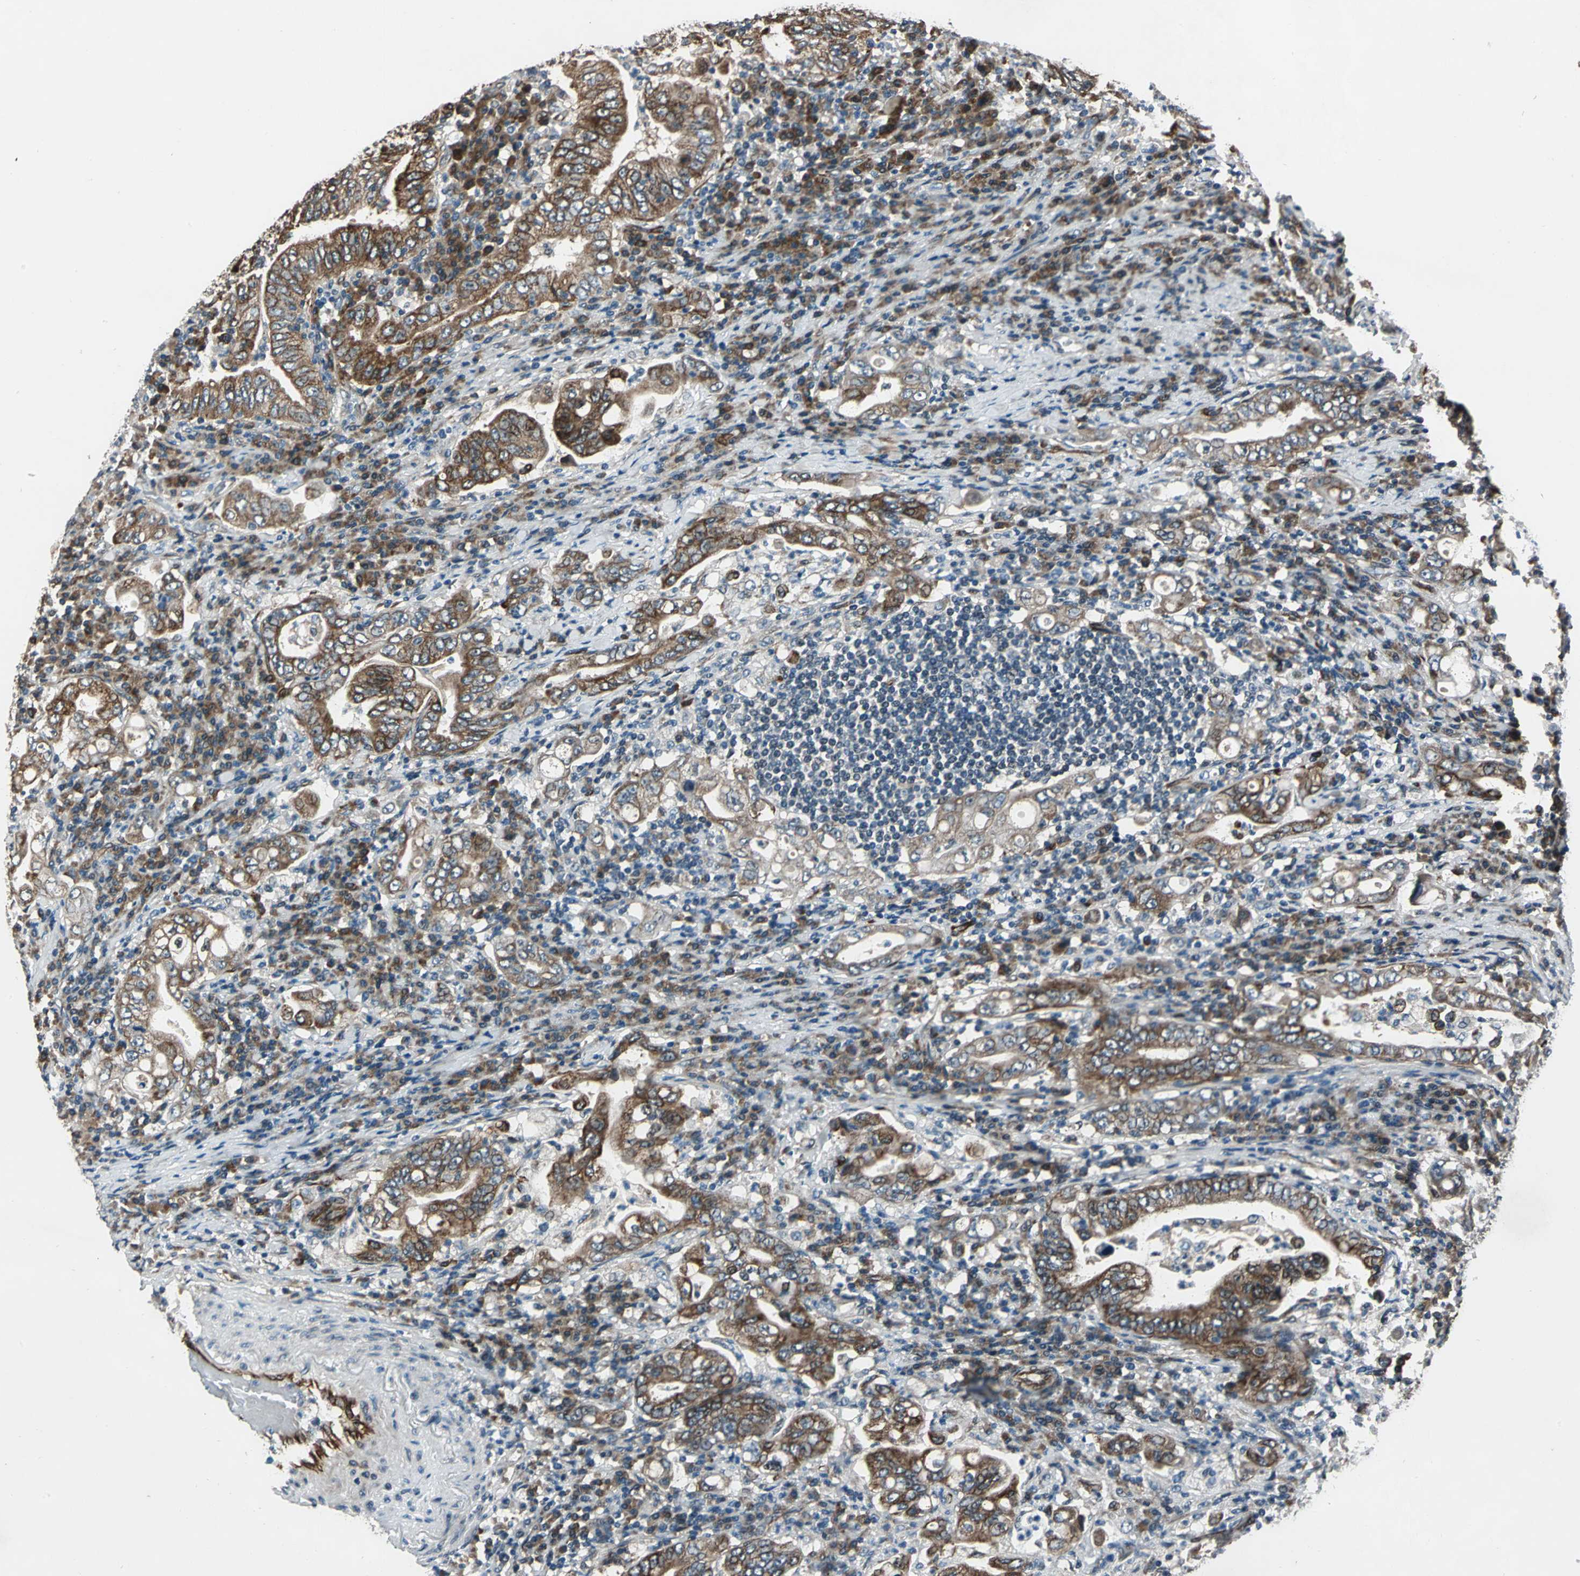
{"staining": {"intensity": "strong", "quantity": ">75%", "location": "cytoplasmic/membranous"}, "tissue": "stomach cancer", "cell_type": "Tumor cells", "image_type": "cancer", "snomed": [{"axis": "morphology", "description": "Normal tissue, NOS"}, {"axis": "morphology", "description": "Adenocarcinoma, NOS"}, {"axis": "topography", "description": "Esophagus"}, {"axis": "topography", "description": "Stomach, upper"}, {"axis": "topography", "description": "Peripheral nerve tissue"}], "caption": "Stomach cancer stained for a protein (brown) exhibits strong cytoplasmic/membranous positive expression in approximately >75% of tumor cells.", "gene": "EXD2", "patient": {"sex": "male", "age": 62}}